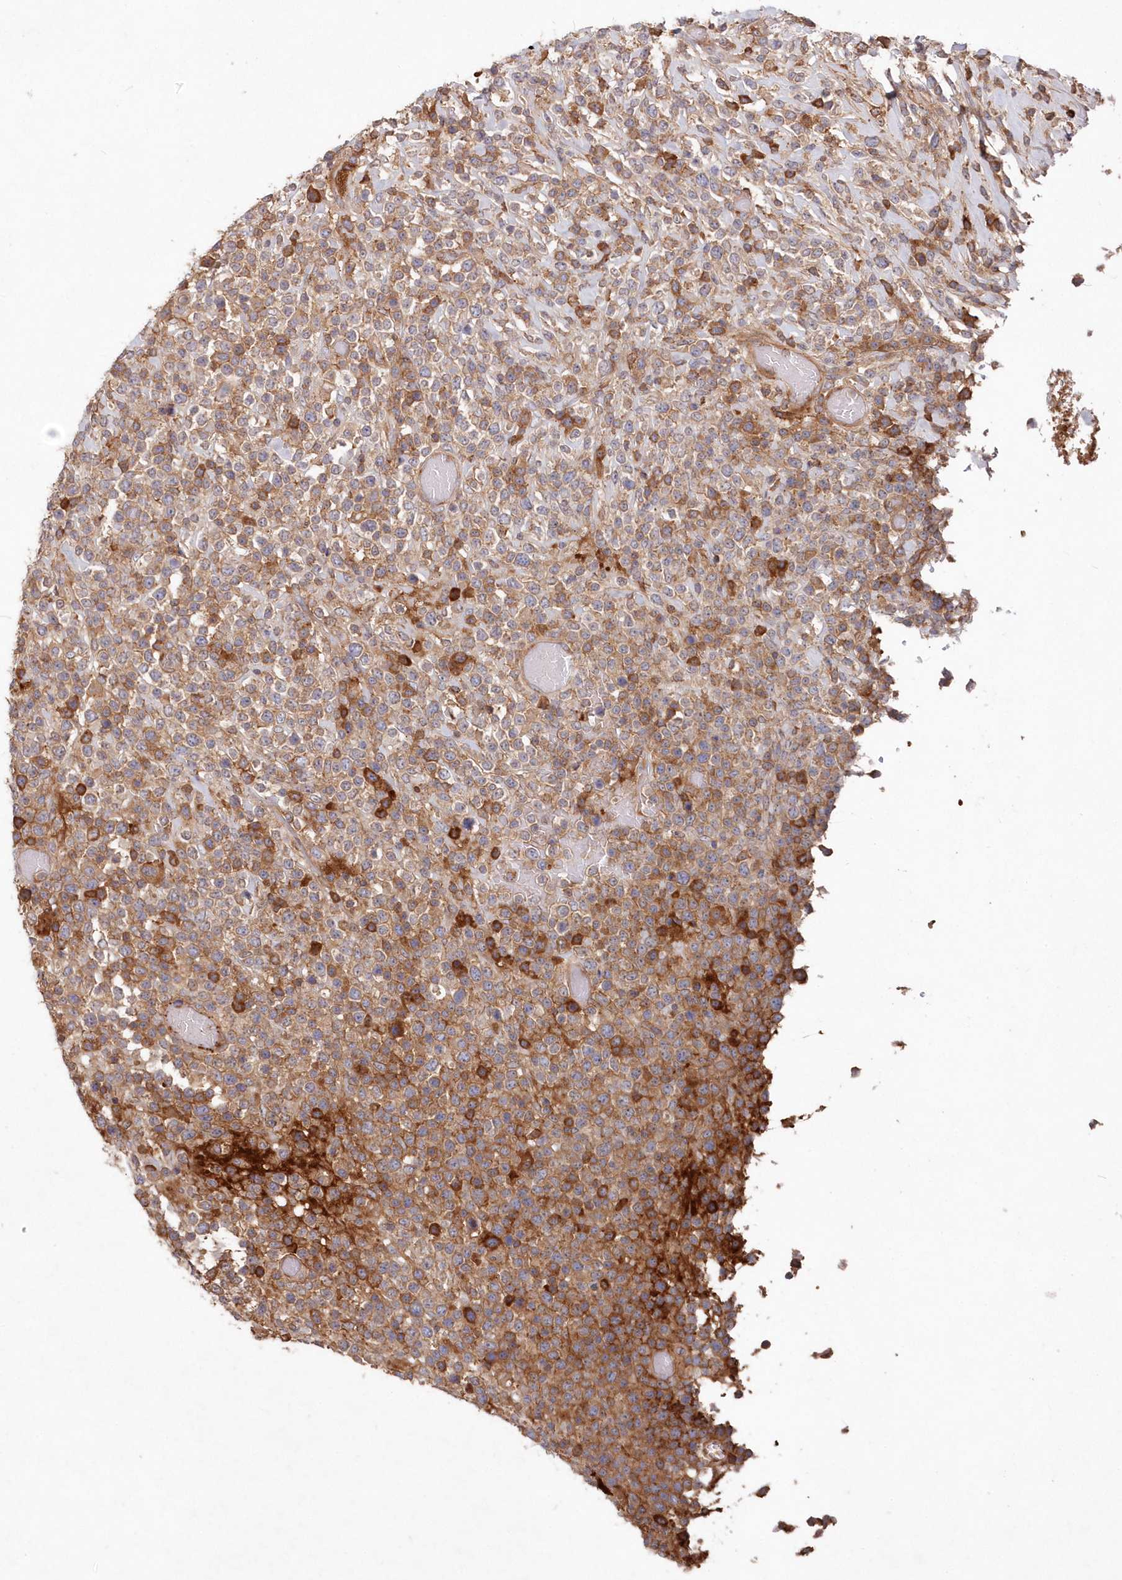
{"staining": {"intensity": "moderate", "quantity": ">75%", "location": "cytoplasmic/membranous"}, "tissue": "lymphoma", "cell_type": "Tumor cells", "image_type": "cancer", "snomed": [{"axis": "morphology", "description": "Malignant lymphoma, non-Hodgkin's type, High grade"}, {"axis": "topography", "description": "Colon"}], "caption": "A brown stain labels moderate cytoplasmic/membranous staining of a protein in human lymphoma tumor cells.", "gene": "ABHD14B", "patient": {"sex": "female", "age": 53}}